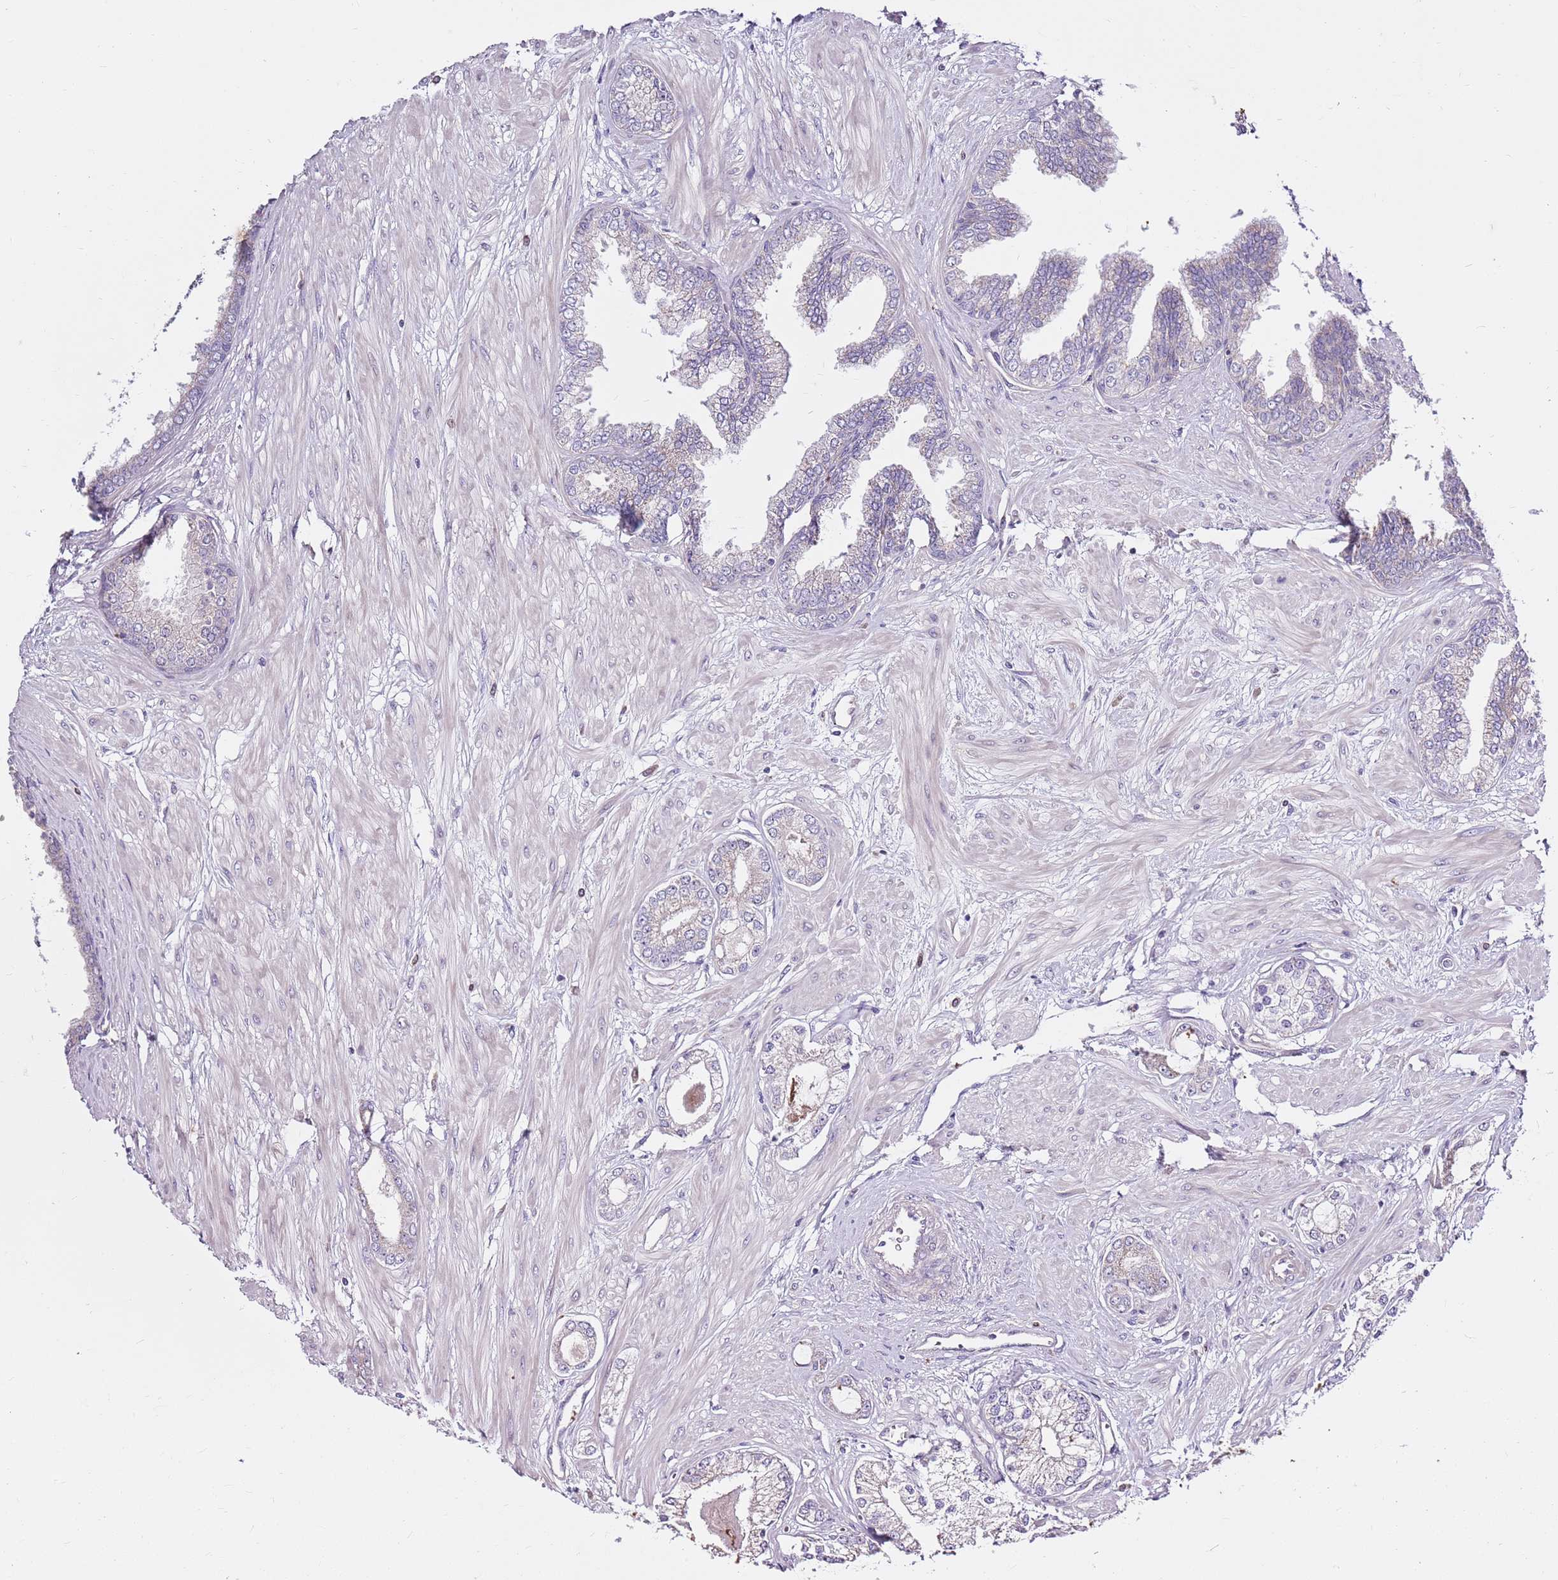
{"staining": {"intensity": "negative", "quantity": "none", "location": "none"}, "tissue": "prostate cancer", "cell_type": "Tumor cells", "image_type": "cancer", "snomed": [{"axis": "morphology", "description": "Adenocarcinoma, Low grade"}, {"axis": "topography", "description": "Prostate"}], "caption": "A high-resolution image shows immunohistochemistry staining of adenocarcinoma (low-grade) (prostate), which shows no significant positivity in tumor cells. (Stains: DAB (3,3'-diaminobenzidine) IHC with hematoxylin counter stain, Microscopy: brightfield microscopy at high magnification).", "gene": "SMG1", "patient": {"sex": "male", "age": 64}}